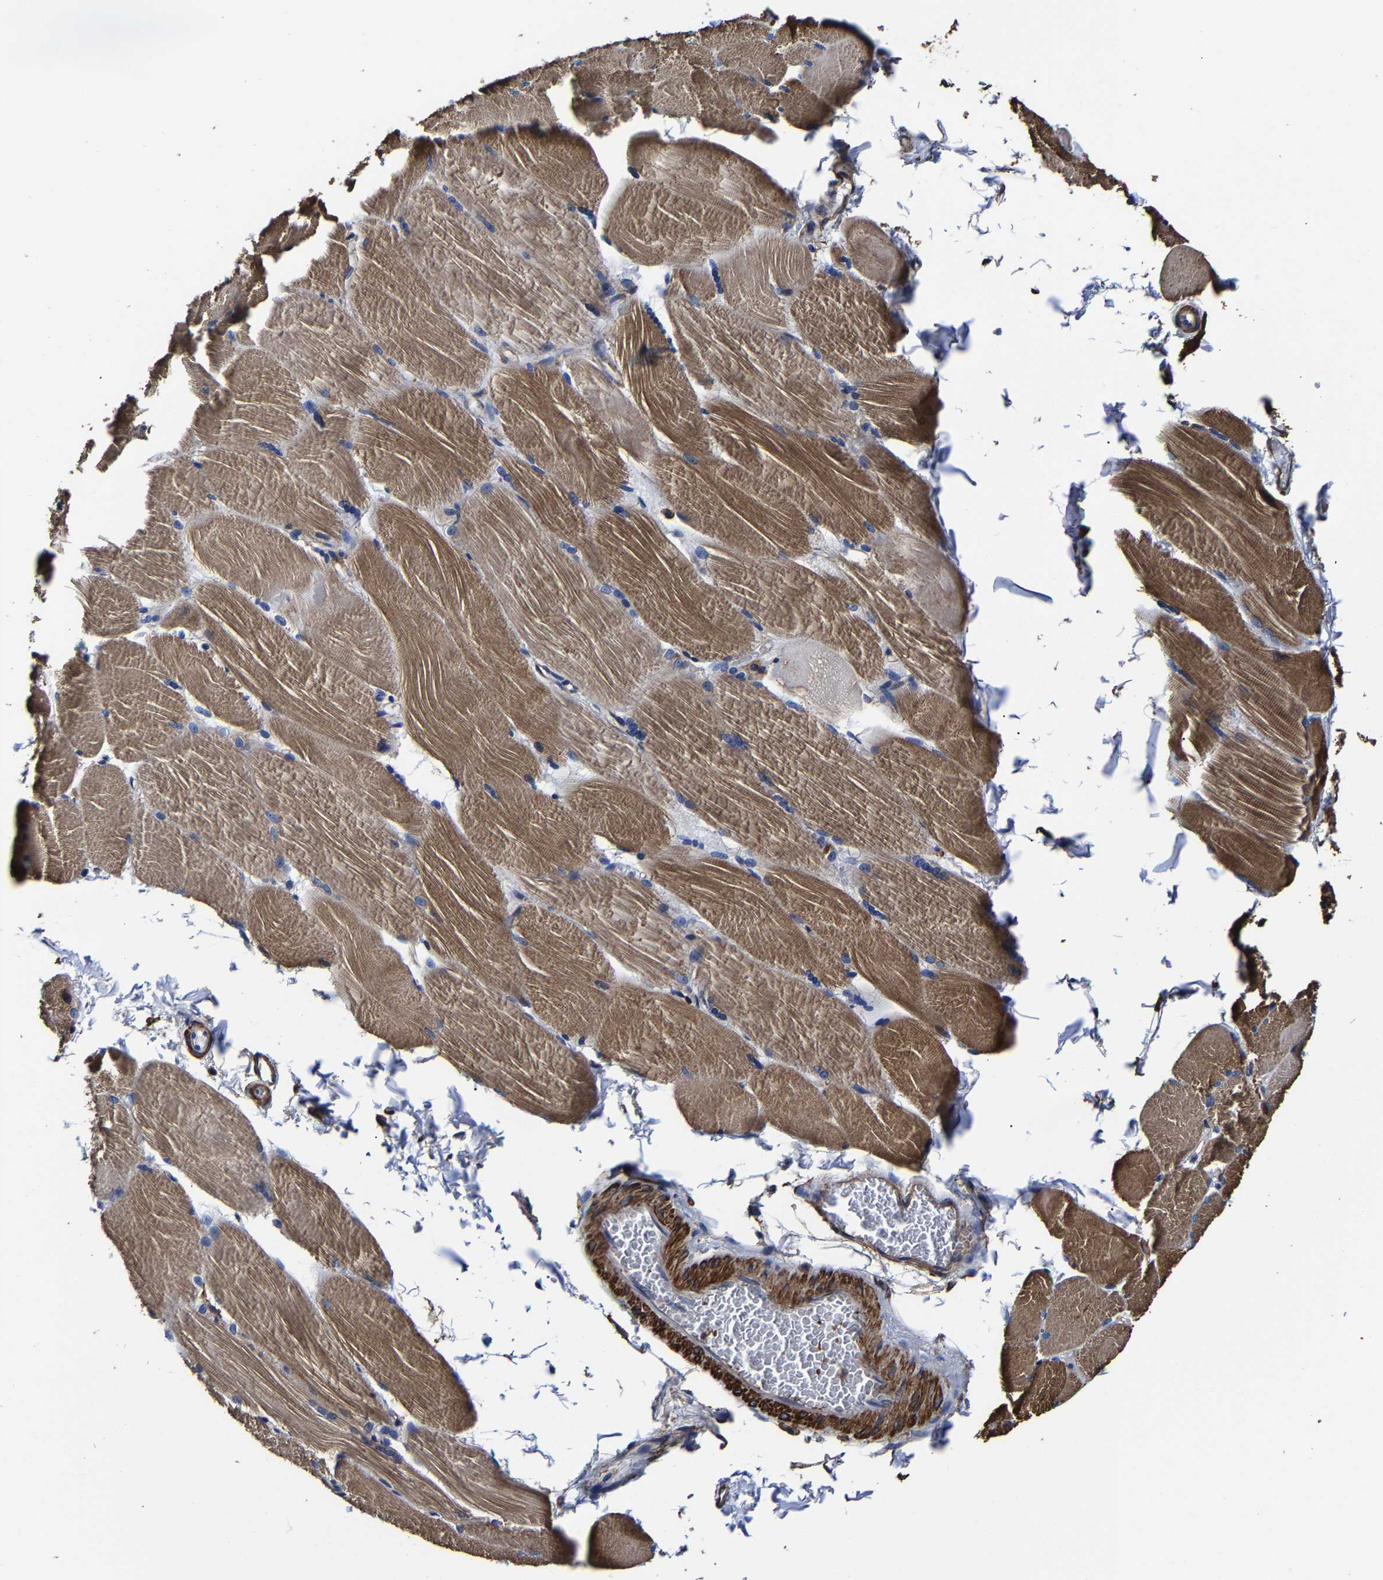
{"staining": {"intensity": "moderate", "quantity": ">75%", "location": "cytoplasmic/membranous"}, "tissue": "skeletal muscle", "cell_type": "Myocytes", "image_type": "normal", "snomed": [{"axis": "morphology", "description": "Normal tissue, NOS"}, {"axis": "topography", "description": "Skin"}, {"axis": "topography", "description": "Skeletal muscle"}], "caption": "Brown immunohistochemical staining in unremarkable skeletal muscle demonstrates moderate cytoplasmic/membranous expression in approximately >75% of myocytes.", "gene": "SSH3", "patient": {"sex": "male", "age": 83}}